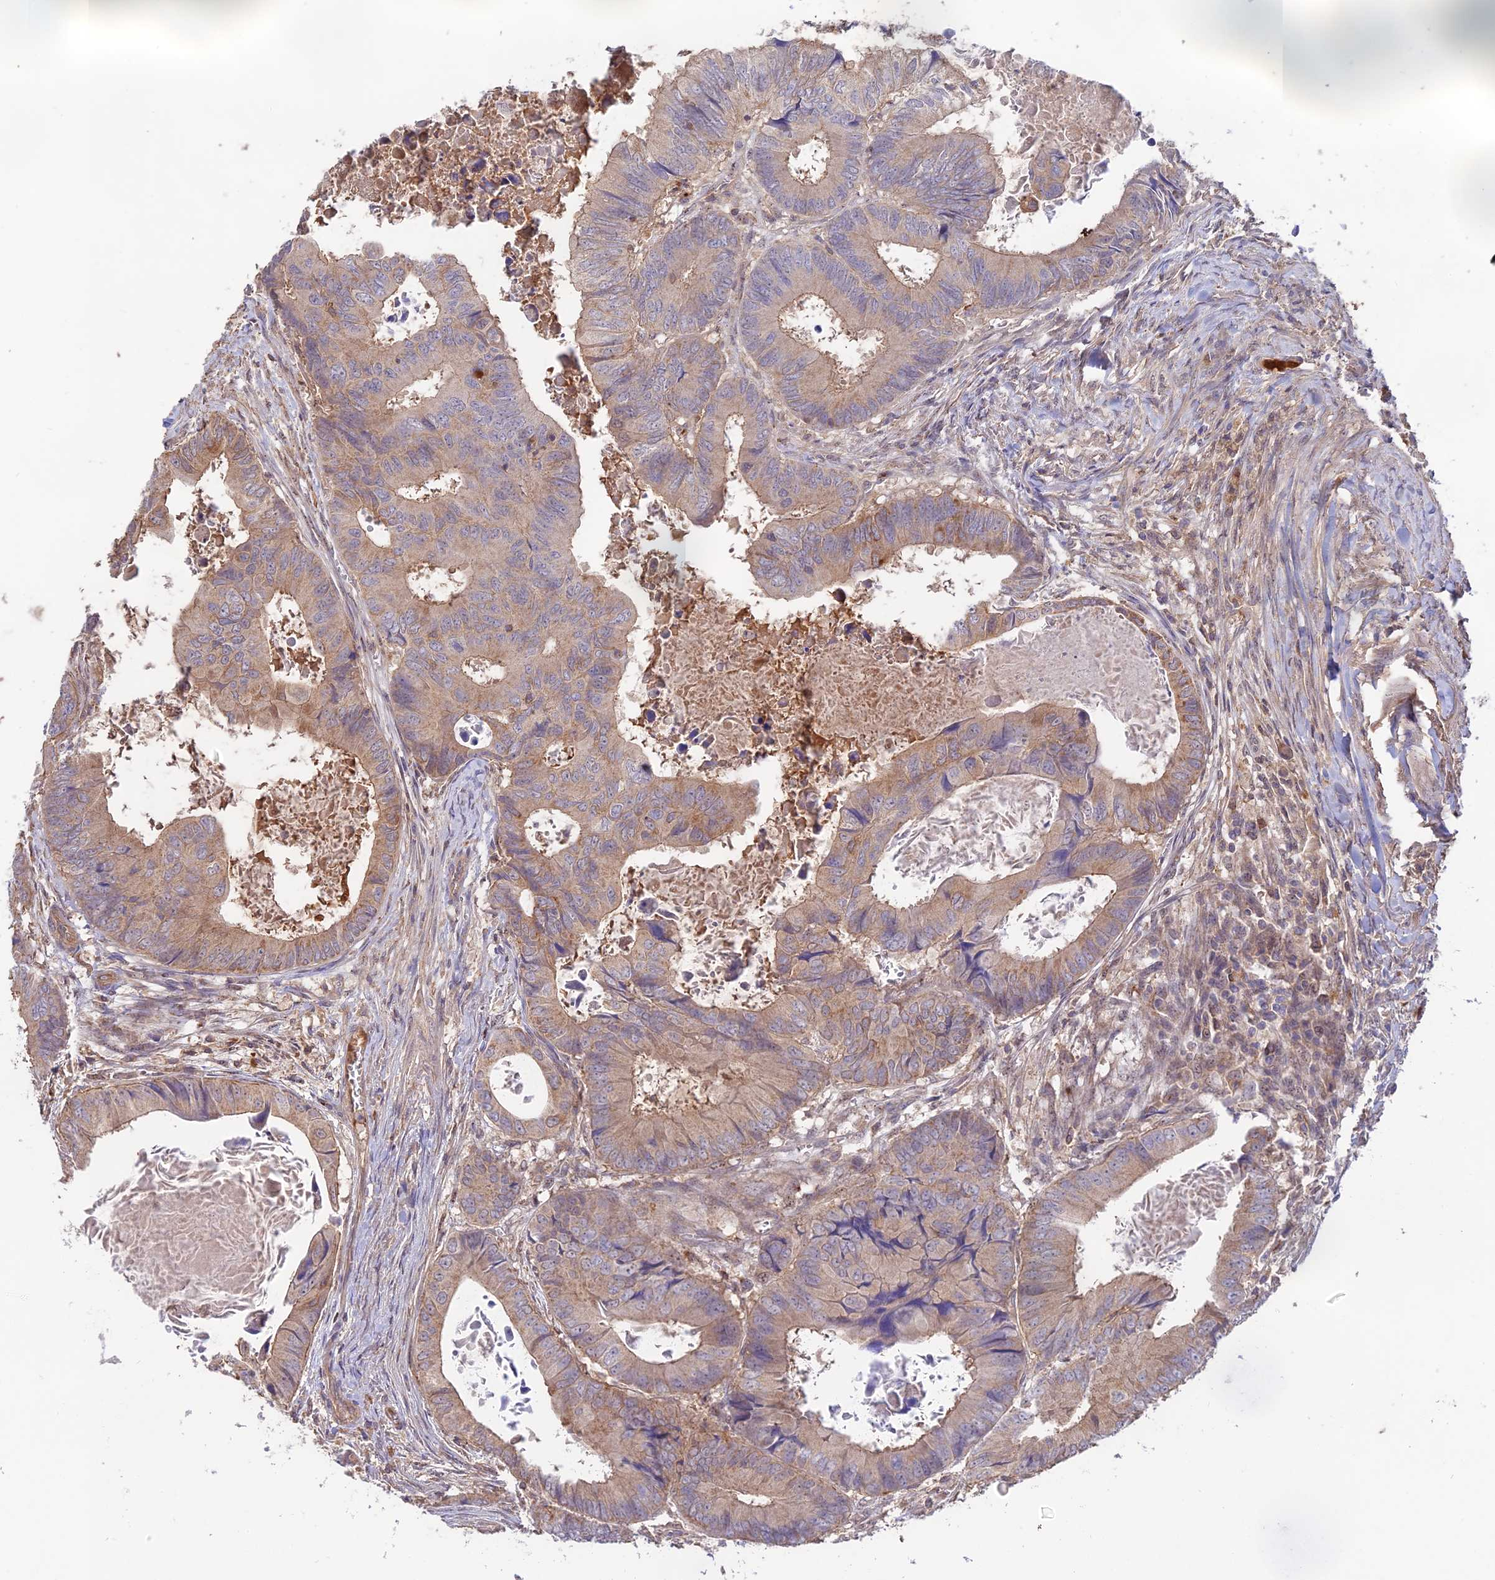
{"staining": {"intensity": "moderate", "quantity": "25%-75%", "location": "cytoplasmic/membranous"}, "tissue": "colorectal cancer", "cell_type": "Tumor cells", "image_type": "cancer", "snomed": [{"axis": "morphology", "description": "Adenocarcinoma, NOS"}, {"axis": "topography", "description": "Colon"}], "caption": "Protein analysis of colorectal adenocarcinoma tissue displays moderate cytoplasmic/membranous positivity in approximately 25%-75% of tumor cells. The staining was performed using DAB, with brown indicating positive protein expression. Nuclei are stained blue with hematoxylin.", "gene": "CLCF1", "patient": {"sex": "male", "age": 85}}